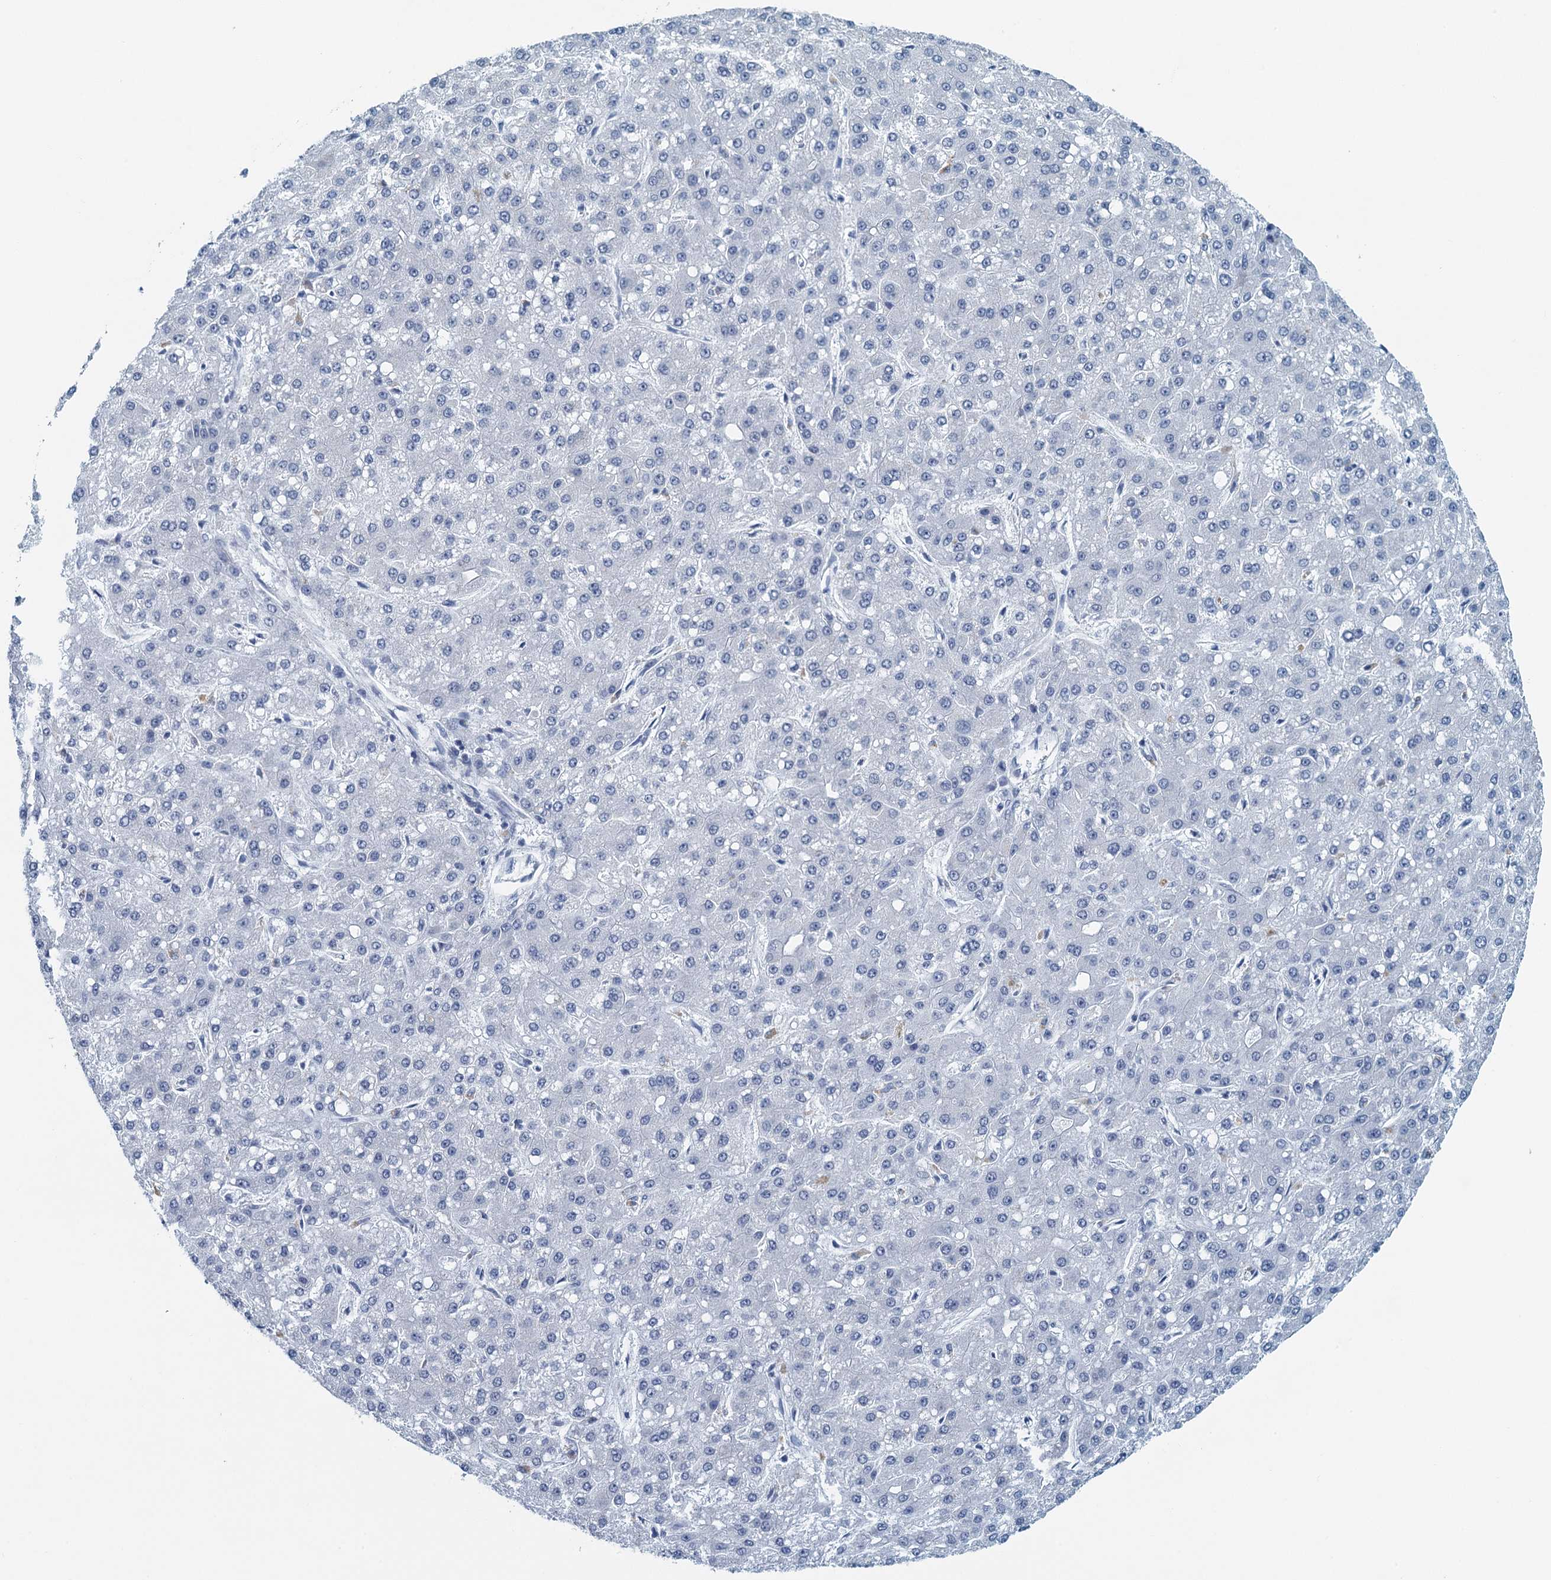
{"staining": {"intensity": "negative", "quantity": "none", "location": "none"}, "tissue": "liver cancer", "cell_type": "Tumor cells", "image_type": "cancer", "snomed": [{"axis": "morphology", "description": "Carcinoma, Hepatocellular, NOS"}, {"axis": "topography", "description": "Liver"}], "caption": "Immunohistochemical staining of liver hepatocellular carcinoma reveals no significant staining in tumor cells. (DAB (3,3'-diaminobenzidine) immunohistochemistry (IHC), high magnification).", "gene": "ENSG00000131152", "patient": {"sex": "male", "age": 67}}